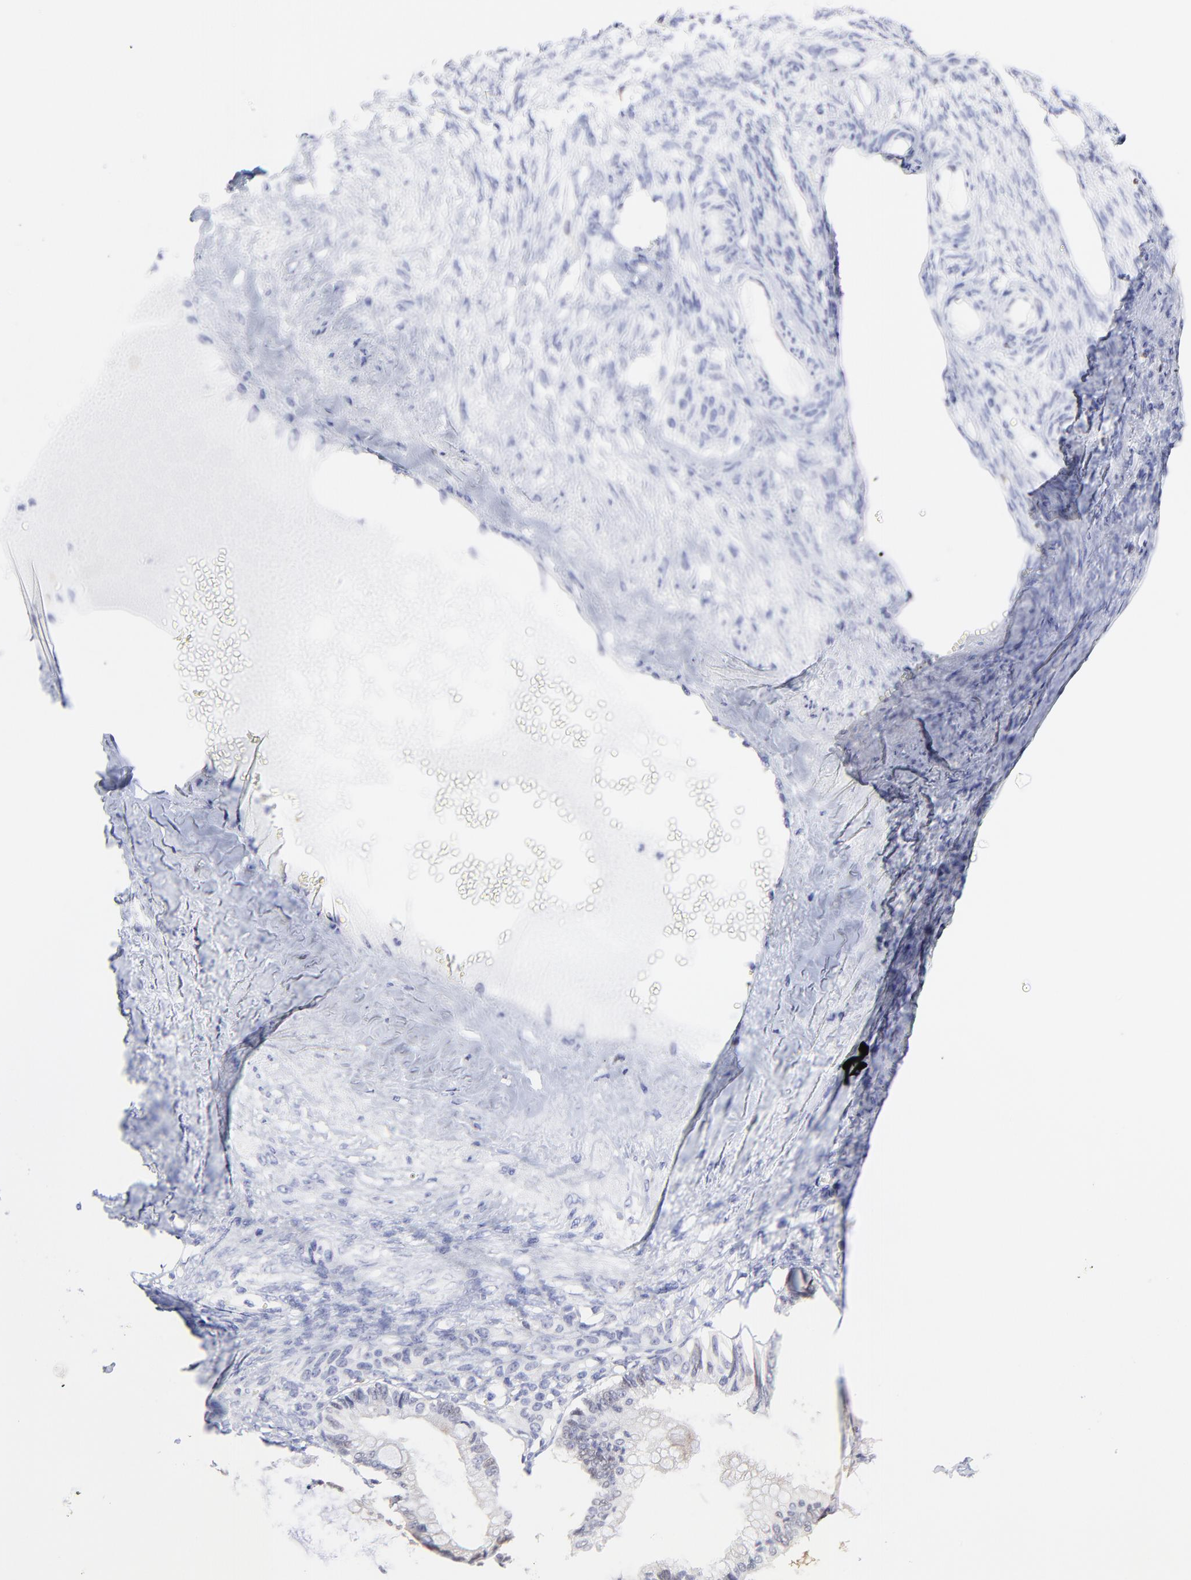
{"staining": {"intensity": "negative", "quantity": "none", "location": "none"}, "tissue": "ovarian cancer", "cell_type": "Tumor cells", "image_type": "cancer", "snomed": [{"axis": "morphology", "description": "Cystadenocarcinoma, mucinous, NOS"}, {"axis": "topography", "description": "Ovary"}], "caption": "A histopathology image of human ovarian cancer (mucinous cystadenocarcinoma) is negative for staining in tumor cells. Brightfield microscopy of immunohistochemistry (IHC) stained with DAB (brown) and hematoxylin (blue), captured at high magnification.", "gene": "HYAL1", "patient": {"sex": "female", "age": 57}}